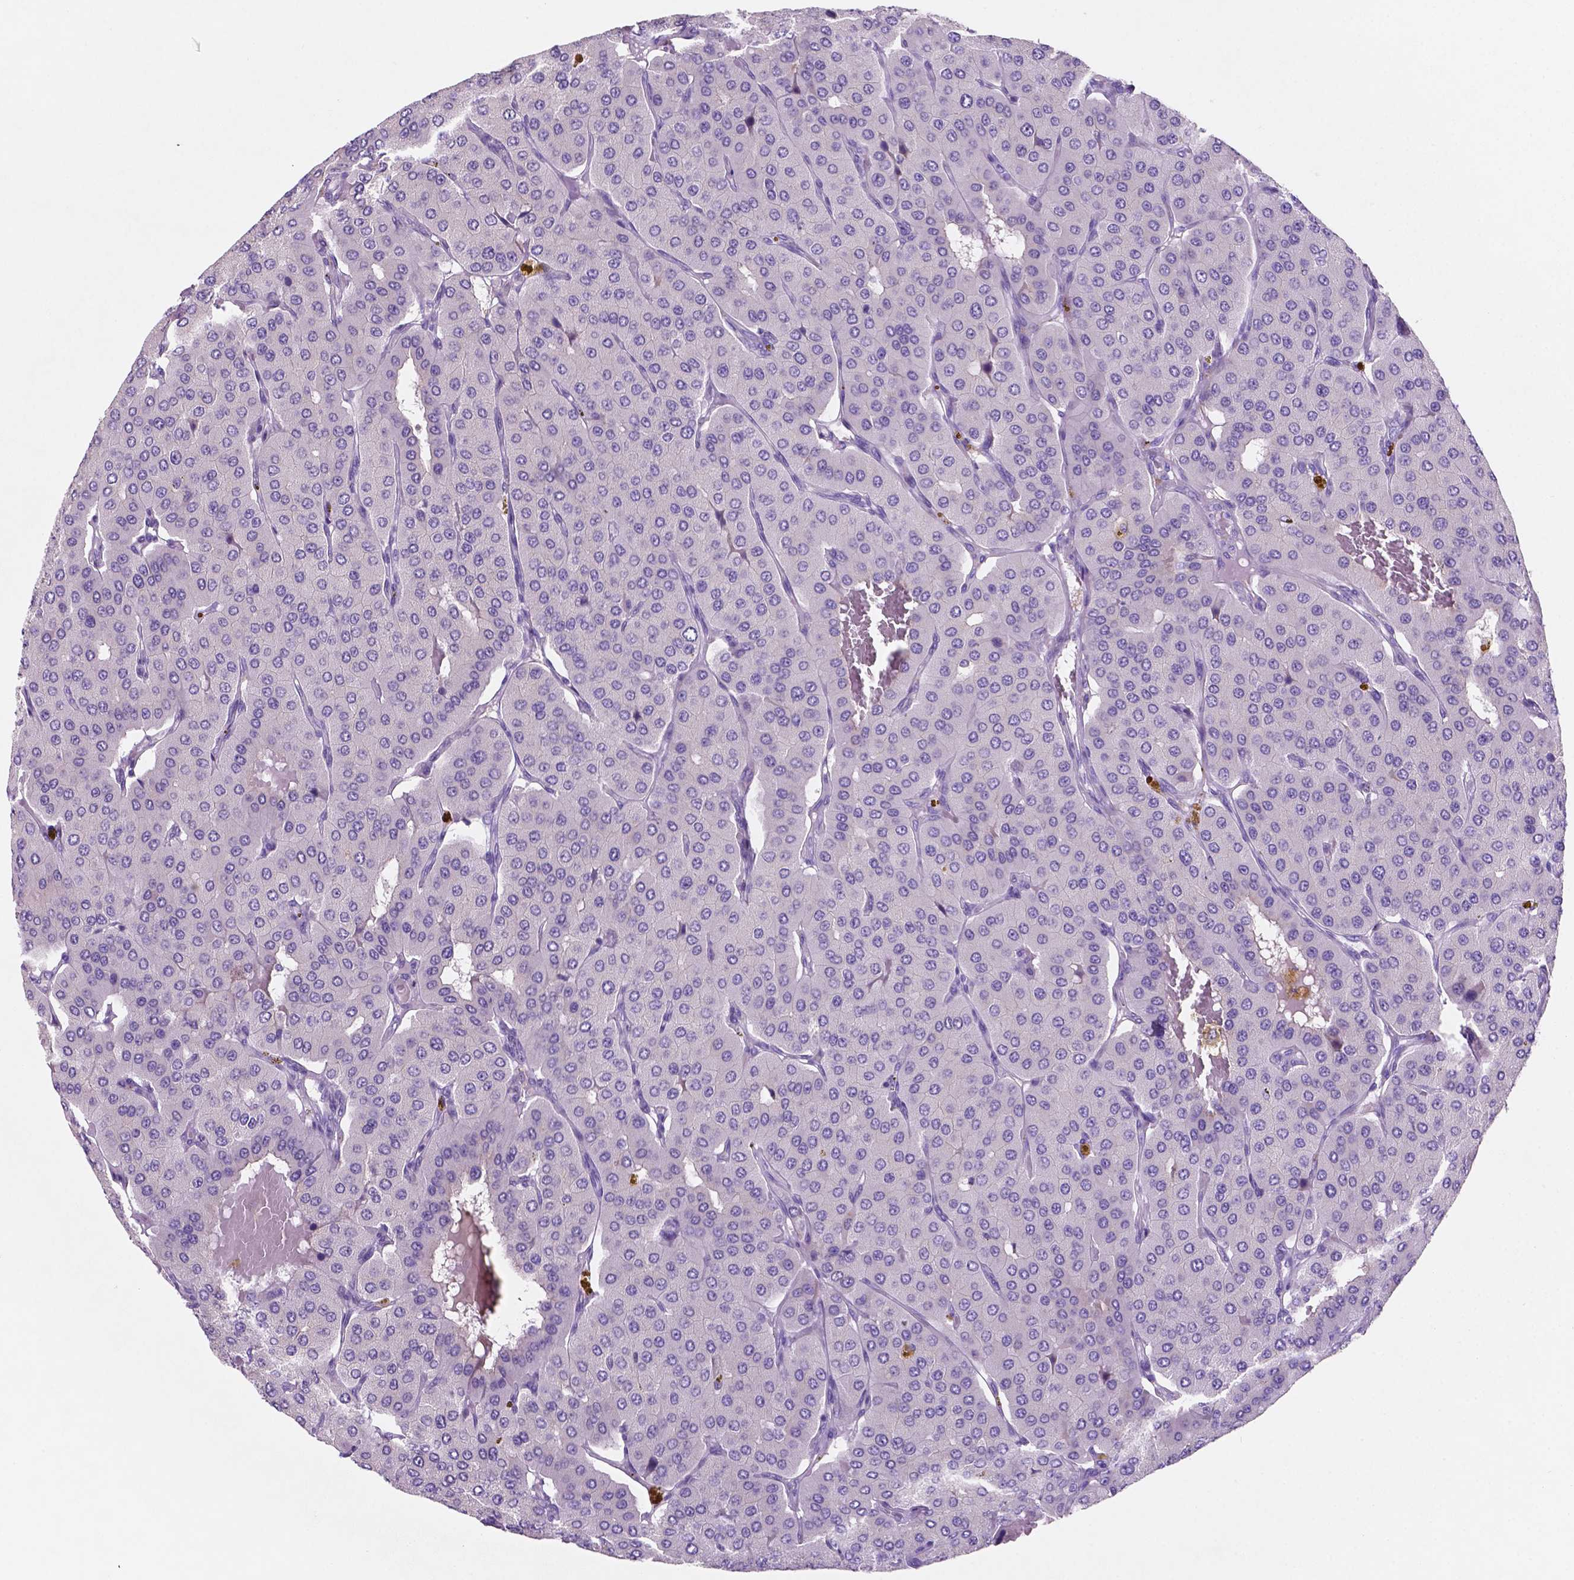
{"staining": {"intensity": "negative", "quantity": "none", "location": "none"}, "tissue": "parathyroid gland", "cell_type": "Glandular cells", "image_type": "normal", "snomed": [{"axis": "morphology", "description": "Normal tissue, NOS"}, {"axis": "morphology", "description": "Adenoma, NOS"}, {"axis": "topography", "description": "Parathyroid gland"}], "caption": "Immunohistochemistry (IHC) of unremarkable human parathyroid gland shows no expression in glandular cells.", "gene": "EBLN2", "patient": {"sex": "female", "age": 86}}